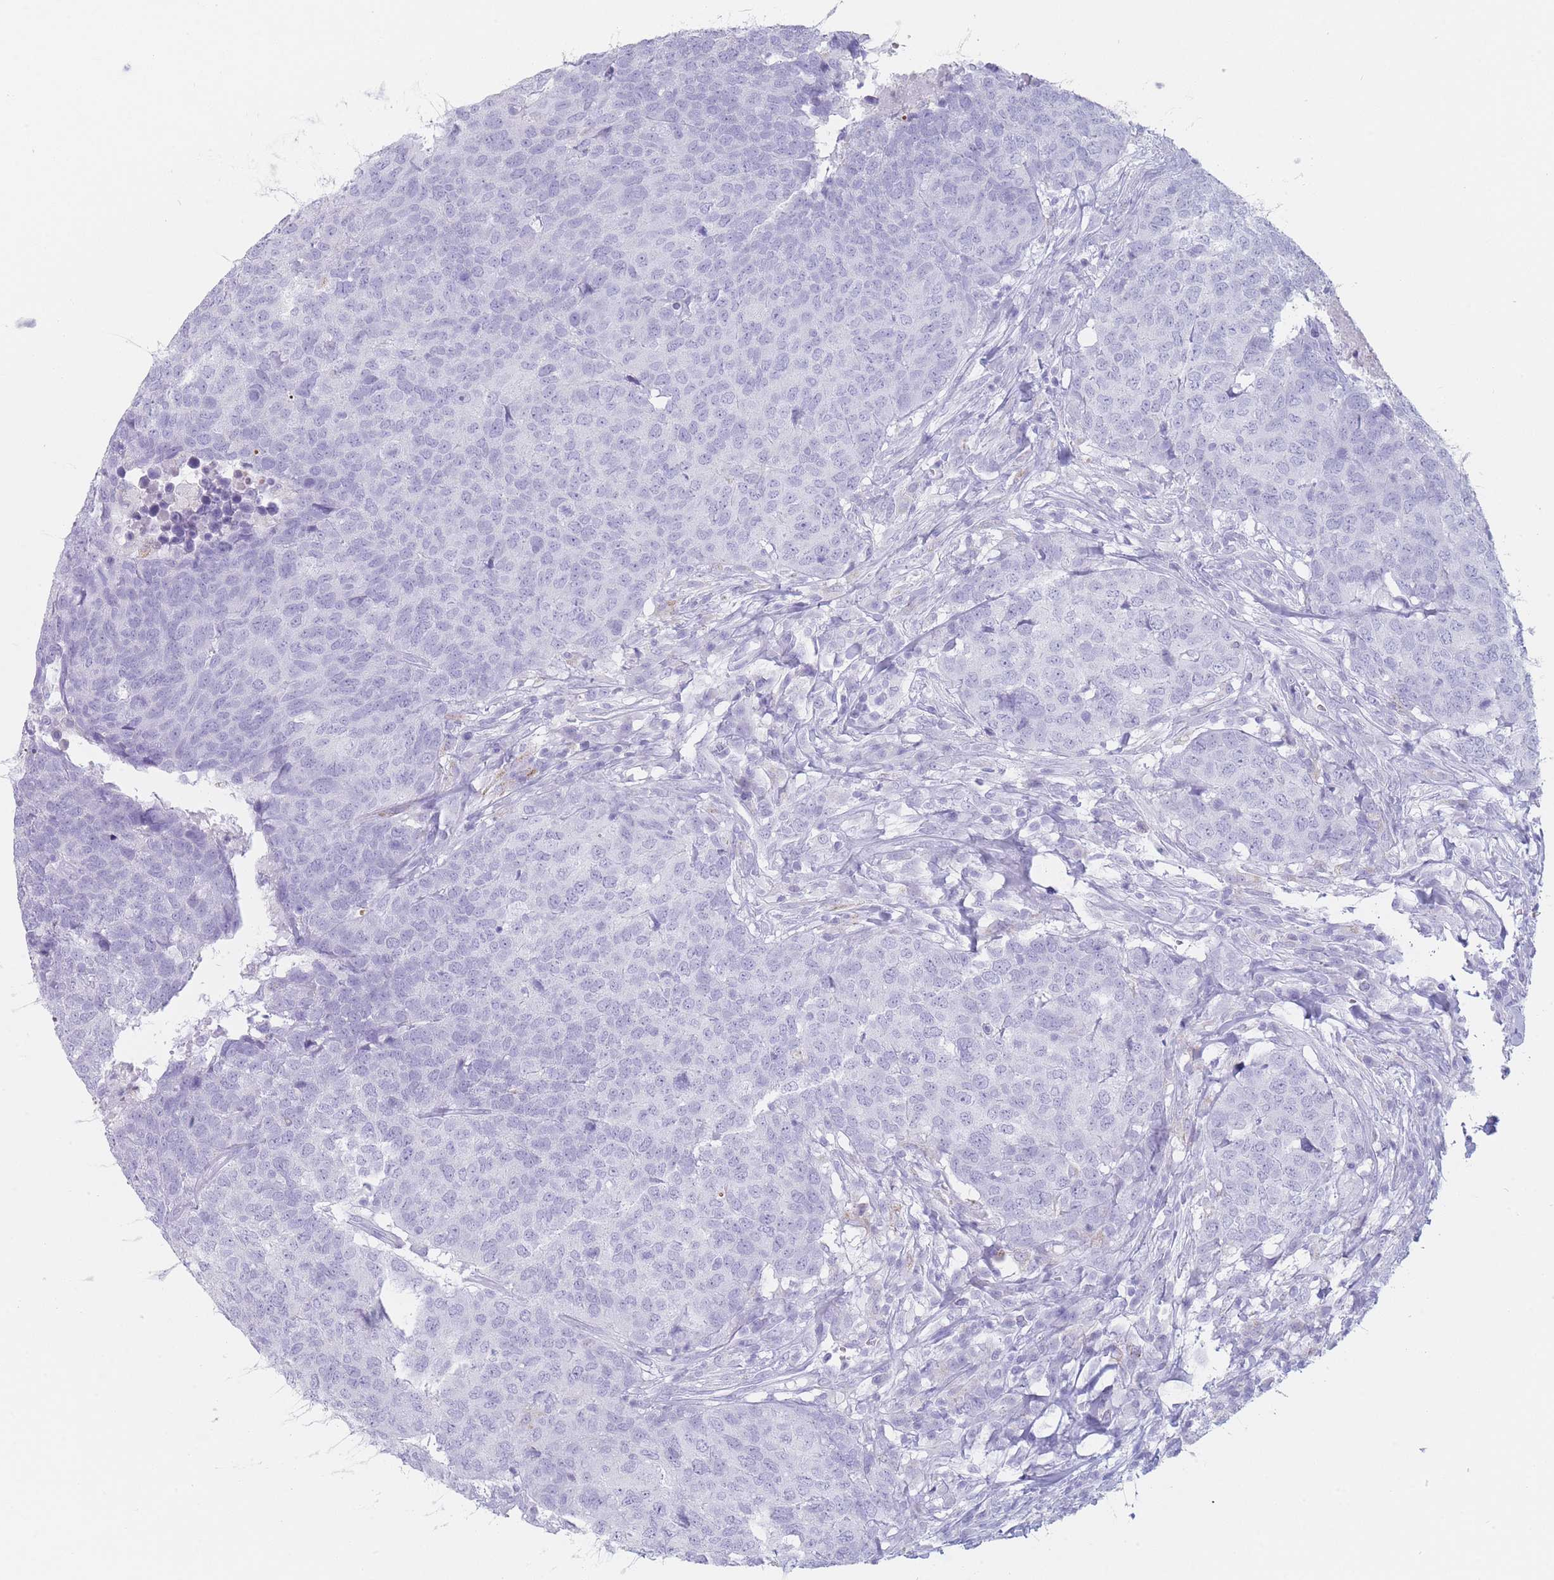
{"staining": {"intensity": "negative", "quantity": "none", "location": "none"}, "tissue": "head and neck cancer", "cell_type": "Tumor cells", "image_type": "cancer", "snomed": [{"axis": "morphology", "description": "Normal tissue, NOS"}, {"axis": "morphology", "description": "Squamous cell carcinoma, NOS"}, {"axis": "topography", "description": "Skeletal muscle"}, {"axis": "topography", "description": "Vascular tissue"}, {"axis": "topography", "description": "Peripheral nerve tissue"}, {"axis": "topography", "description": "Head-Neck"}], "caption": "There is no significant expression in tumor cells of head and neck cancer.", "gene": "GPR12", "patient": {"sex": "male", "age": 66}}